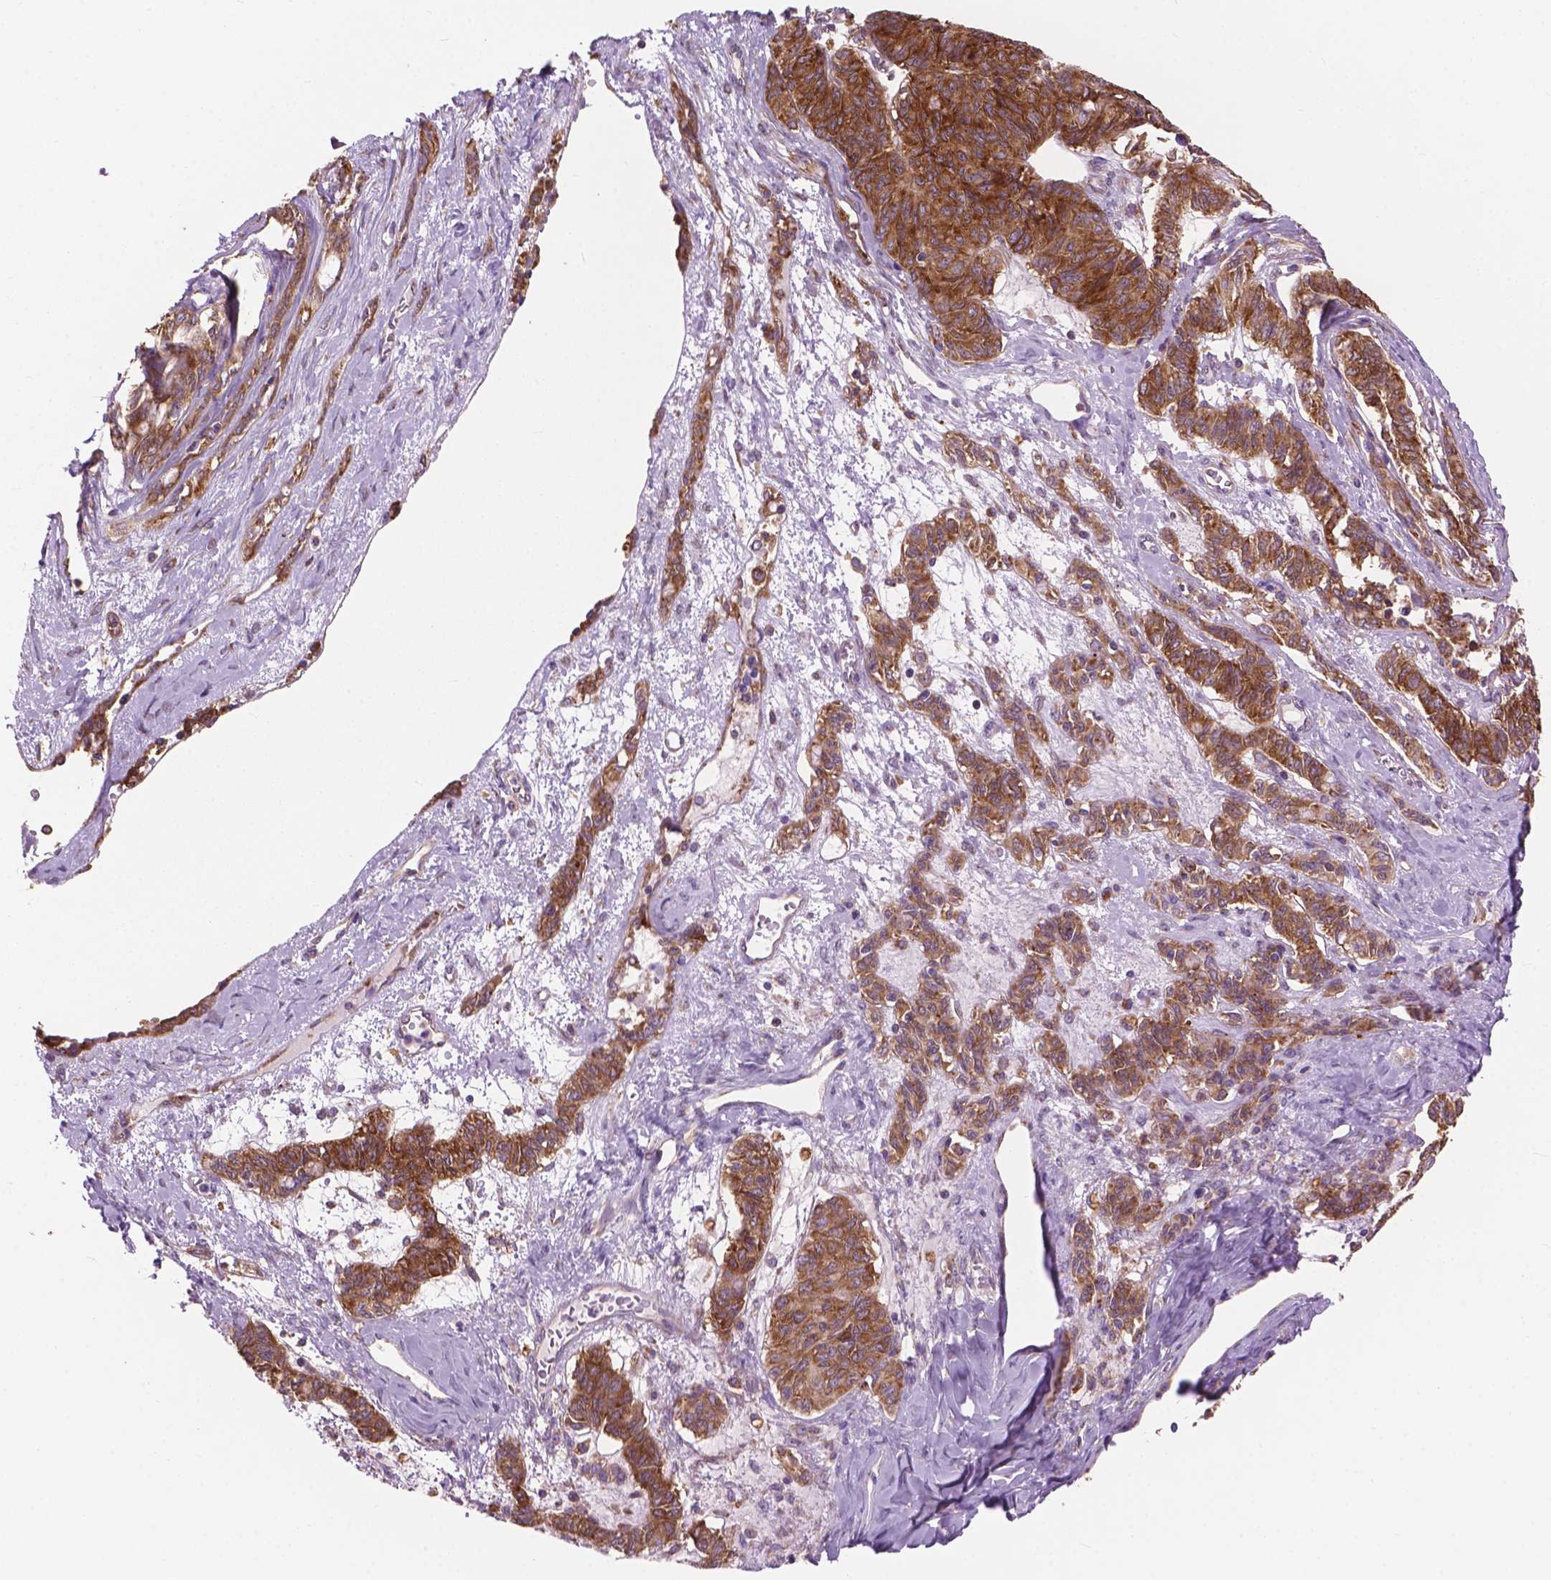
{"staining": {"intensity": "moderate", "quantity": ">75%", "location": "cytoplasmic/membranous"}, "tissue": "ovarian cancer", "cell_type": "Tumor cells", "image_type": "cancer", "snomed": [{"axis": "morphology", "description": "Carcinoma, endometroid"}, {"axis": "topography", "description": "Ovary"}], "caption": "Ovarian endometroid carcinoma tissue displays moderate cytoplasmic/membranous expression in about >75% of tumor cells, visualized by immunohistochemistry. Using DAB (brown) and hematoxylin (blue) stains, captured at high magnification using brightfield microscopy.", "gene": "RPL37A", "patient": {"sex": "female", "age": 80}}